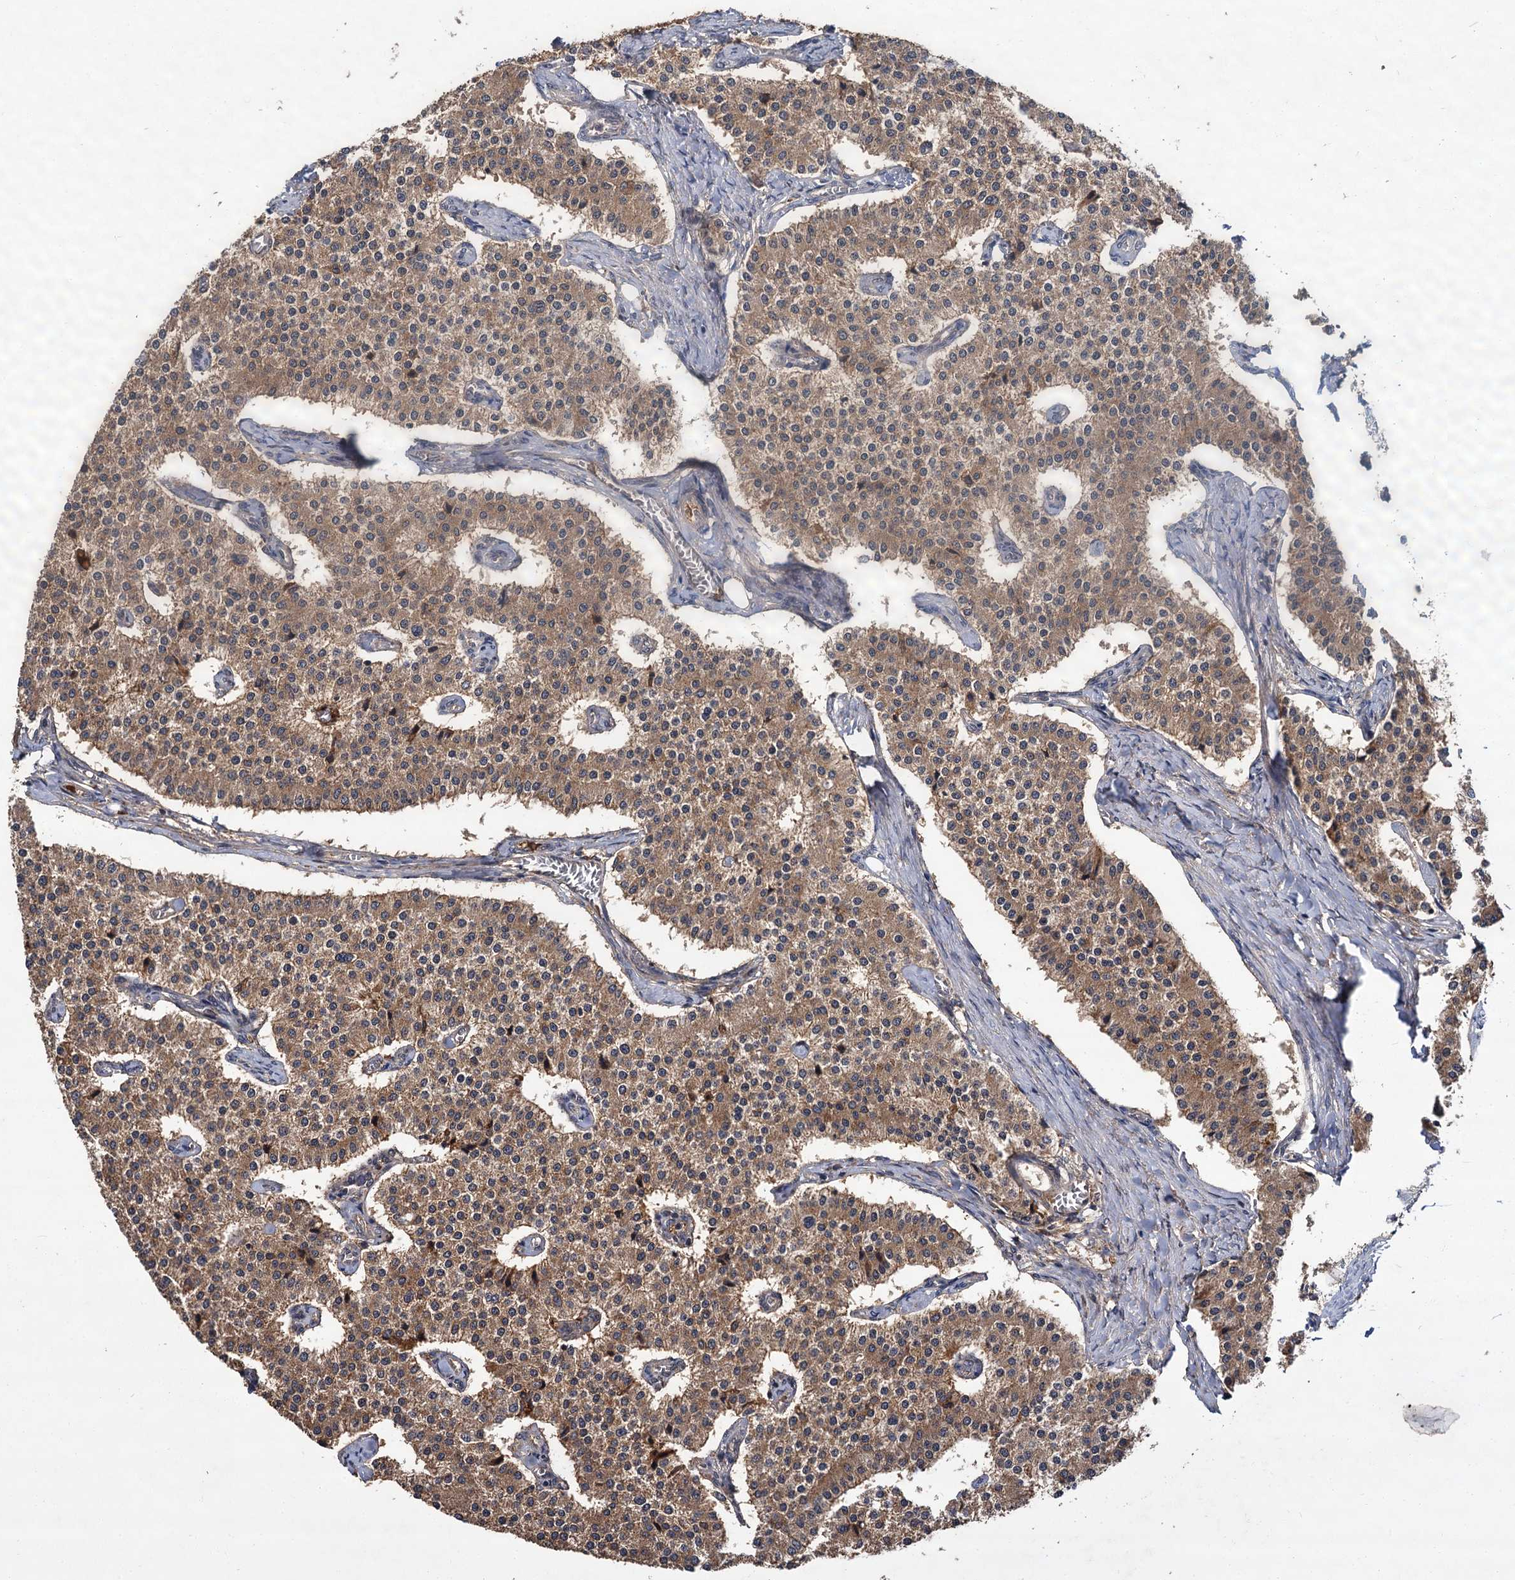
{"staining": {"intensity": "moderate", "quantity": ">75%", "location": "cytoplasmic/membranous"}, "tissue": "carcinoid", "cell_type": "Tumor cells", "image_type": "cancer", "snomed": [{"axis": "morphology", "description": "Carcinoid, malignant, NOS"}, {"axis": "topography", "description": "Colon"}], "caption": "Tumor cells show medium levels of moderate cytoplasmic/membranous expression in approximately >75% of cells in human carcinoid.", "gene": "MBD6", "patient": {"sex": "female", "age": 52}}